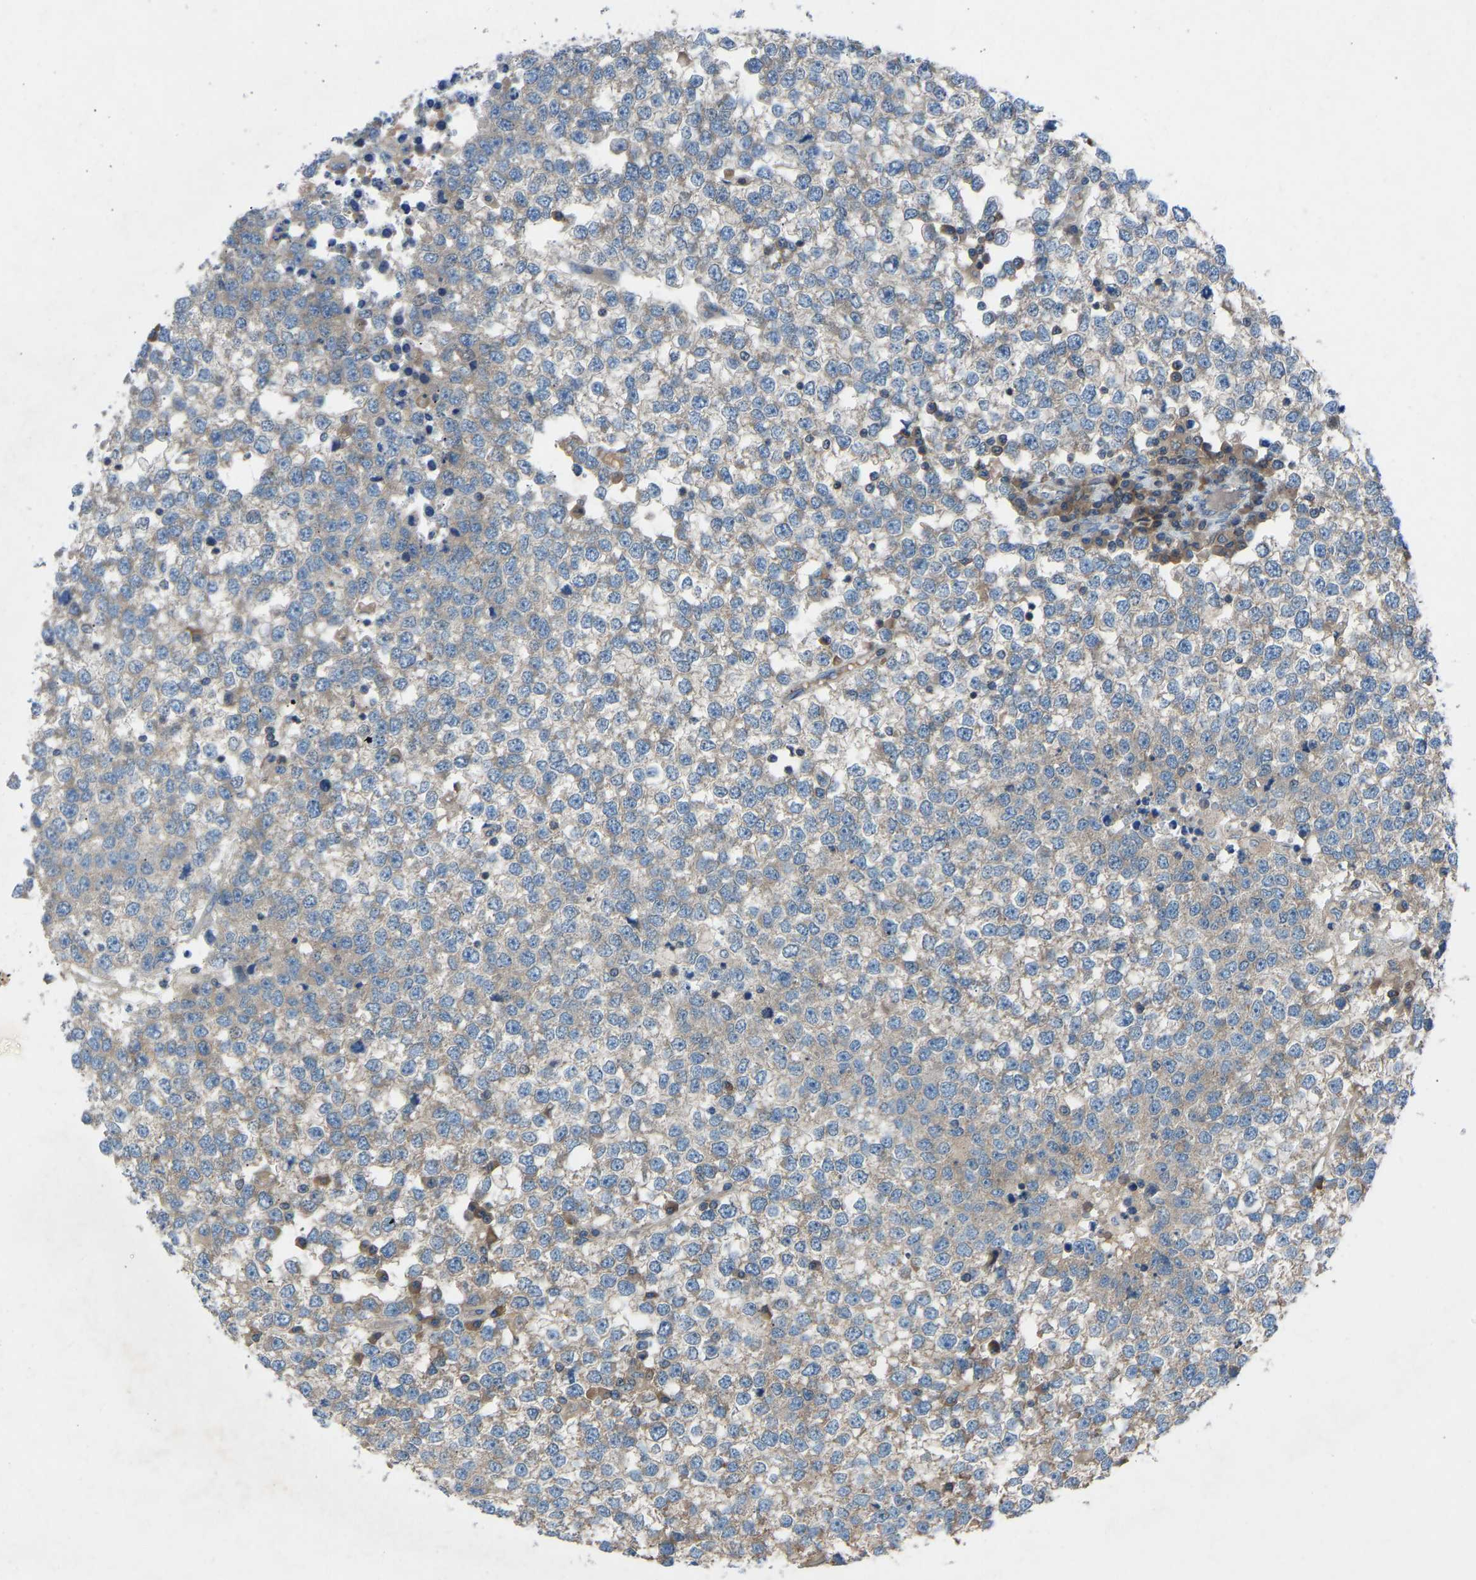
{"staining": {"intensity": "moderate", "quantity": "25%-75%", "location": "cytoplasmic/membranous"}, "tissue": "testis cancer", "cell_type": "Tumor cells", "image_type": "cancer", "snomed": [{"axis": "morphology", "description": "Seminoma, NOS"}, {"axis": "topography", "description": "Testis"}], "caption": "Immunohistochemical staining of human testis cancer shows medium levels of moderate cytoplasmic/membranous staining in about 25%-75% of tumor cells. The staining was performed using DAB, with brown indicating positive protein expression. Nuclei are stained blue with hematoxylin.", "gene": "GRK6", "patient": {"sex": "male", "age": 65}}